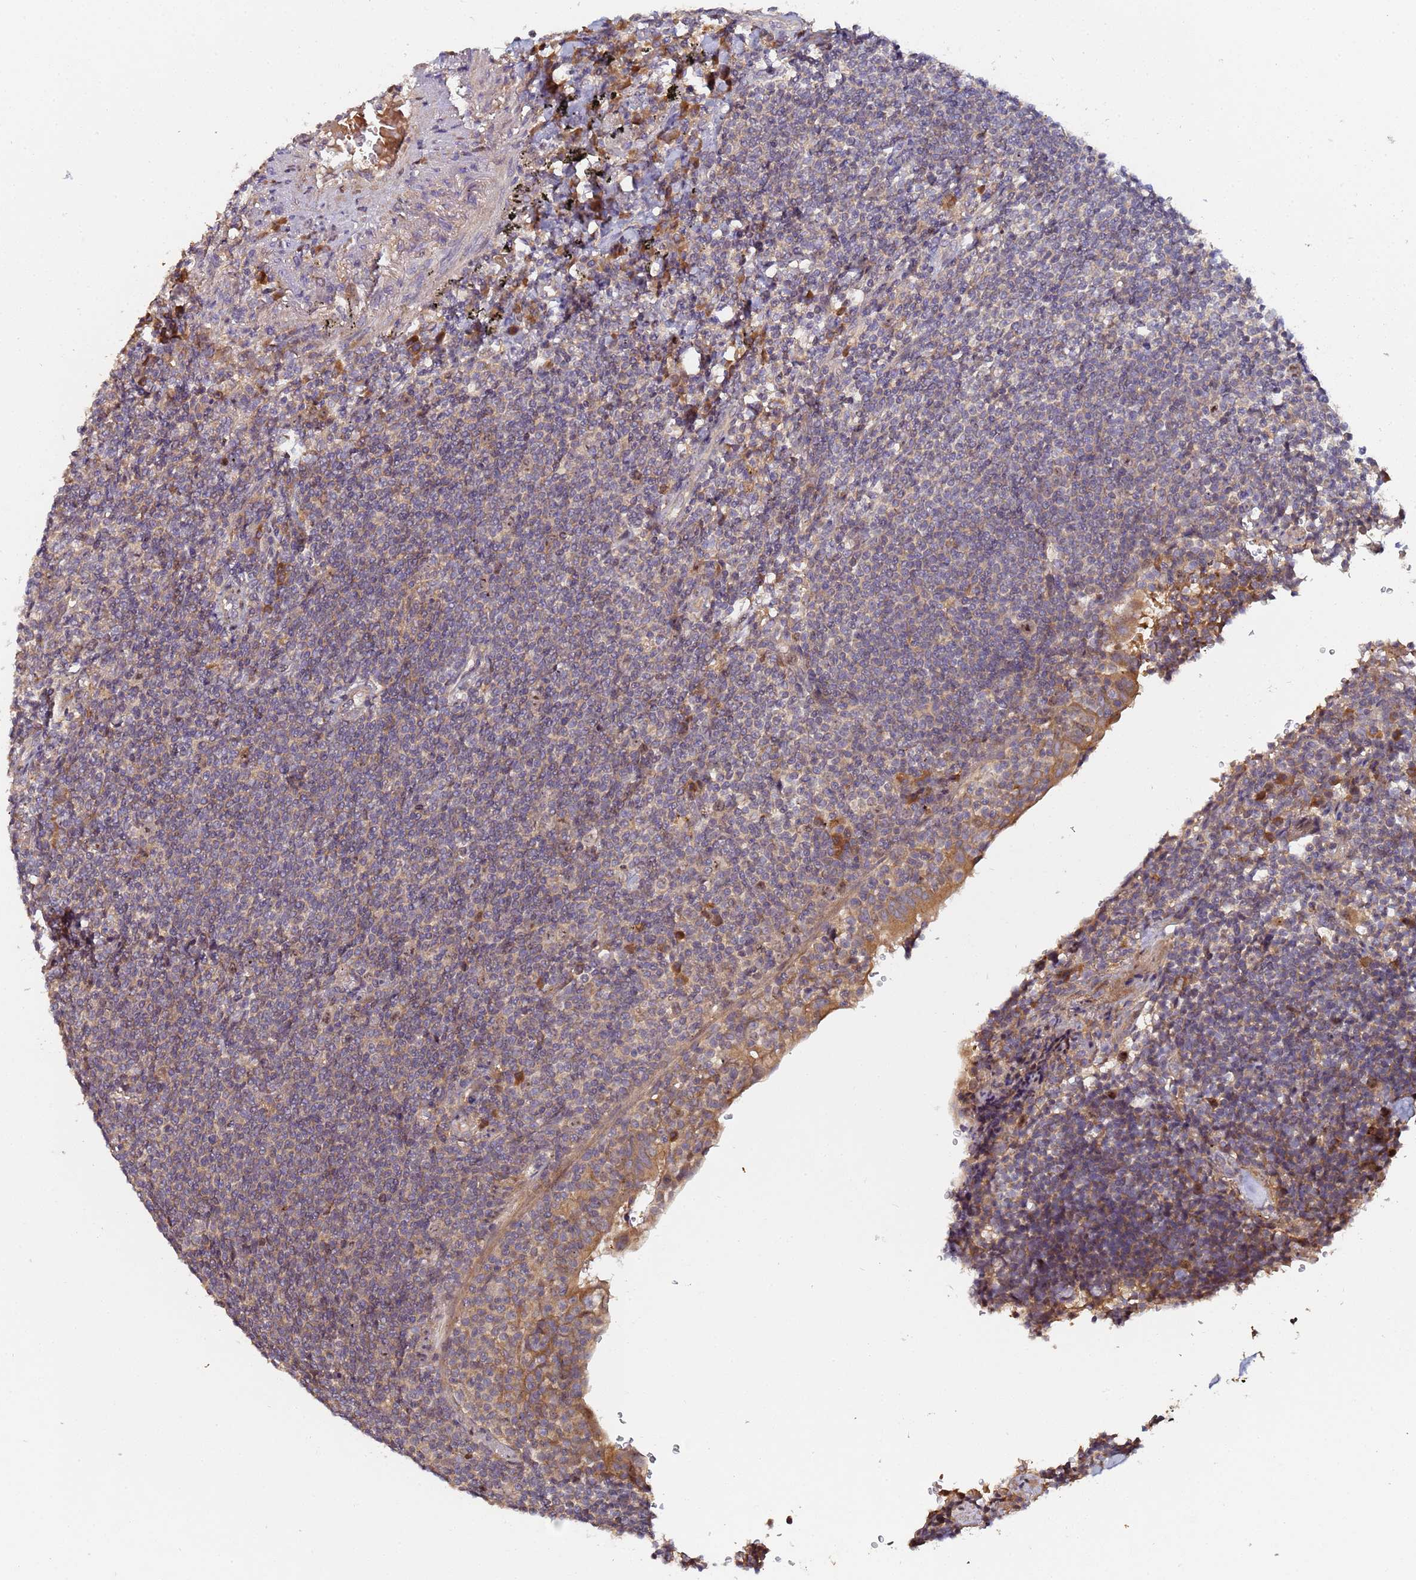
{"staining": {"intensity": "negative", "quantity": "none", "location": "none"}, "tissue": "lymphoma", "cell_type": "Tumor cells", "image_type": "cancer", "snomed": [{"axis": "morphology", "description": "Malignant lymphoma, non-Hodgkin's type, Low grade"}, {"axis": "topography", "description": "Lung"}], "caption": "Human malignant lymphoma, non-Hodgkin's type (low-grade) stained for a protein using immunohistochemistry (IHC) shows no staining in tumor cells.", "gene": "OSER1", "patient": {"sex": "female", "age": 71}}